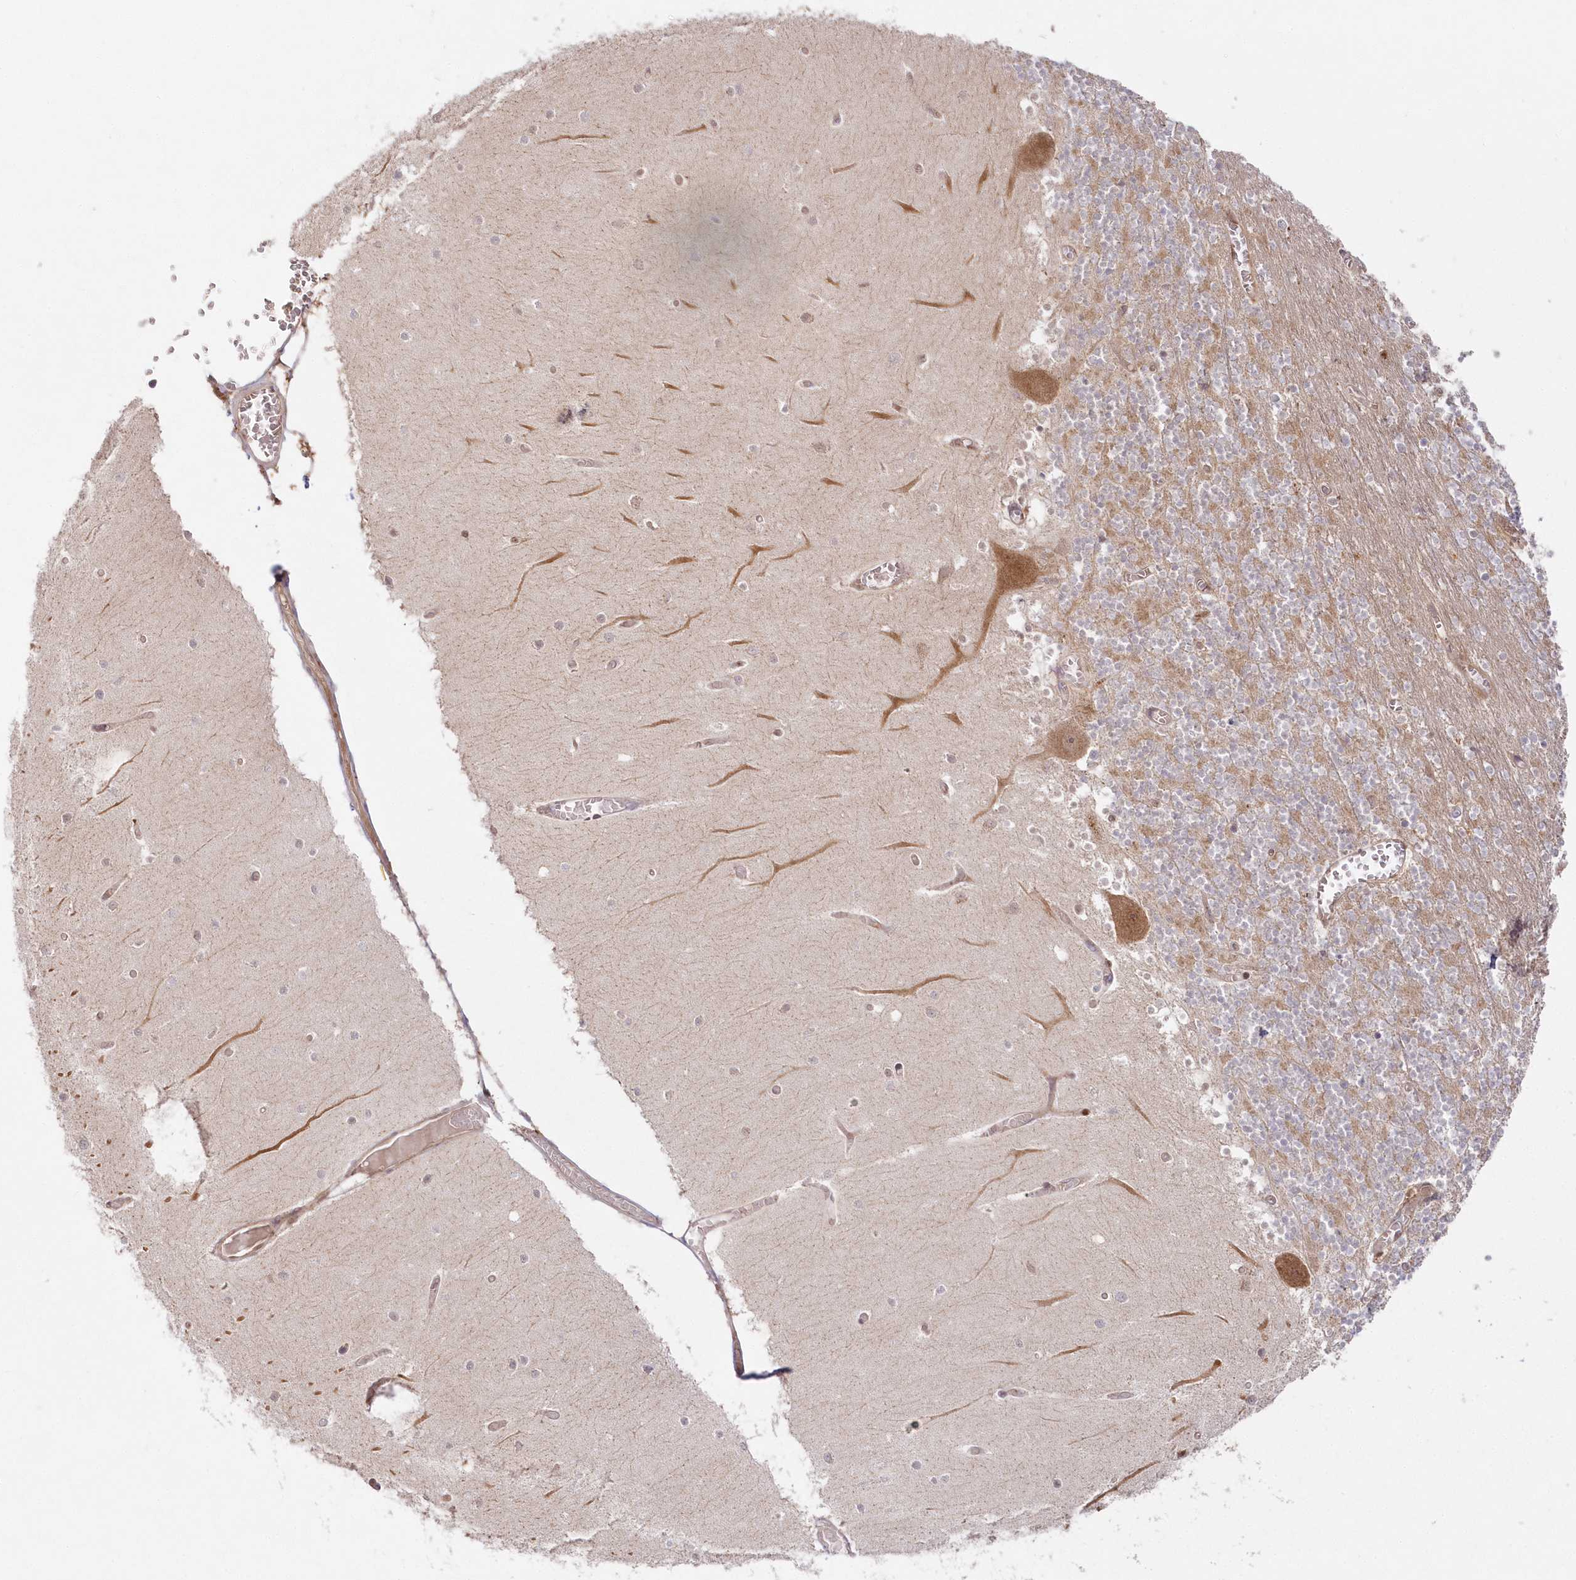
{"staining": {"intensity": "moderate", "quantity": "25%-75%", "location": "nuclear"}, "tissue": "cerebellum", "cell_type": "Cells in granular layer", "image_type": "normal", "snomed": [{"axis": "morphology", "description": "Normal tissue, NOS"}, {"axis": "topography", "description": "Cerebellum"}], "caption": "Protein expression analysis of unremarkable cerebellum demonstrates moderate nuclear staining in approximately 25%-75% of cells in granular layer. Nuclei are stained in blue.", "gene": "GBE1", "patient": {"sex": "female", "age": 28}}